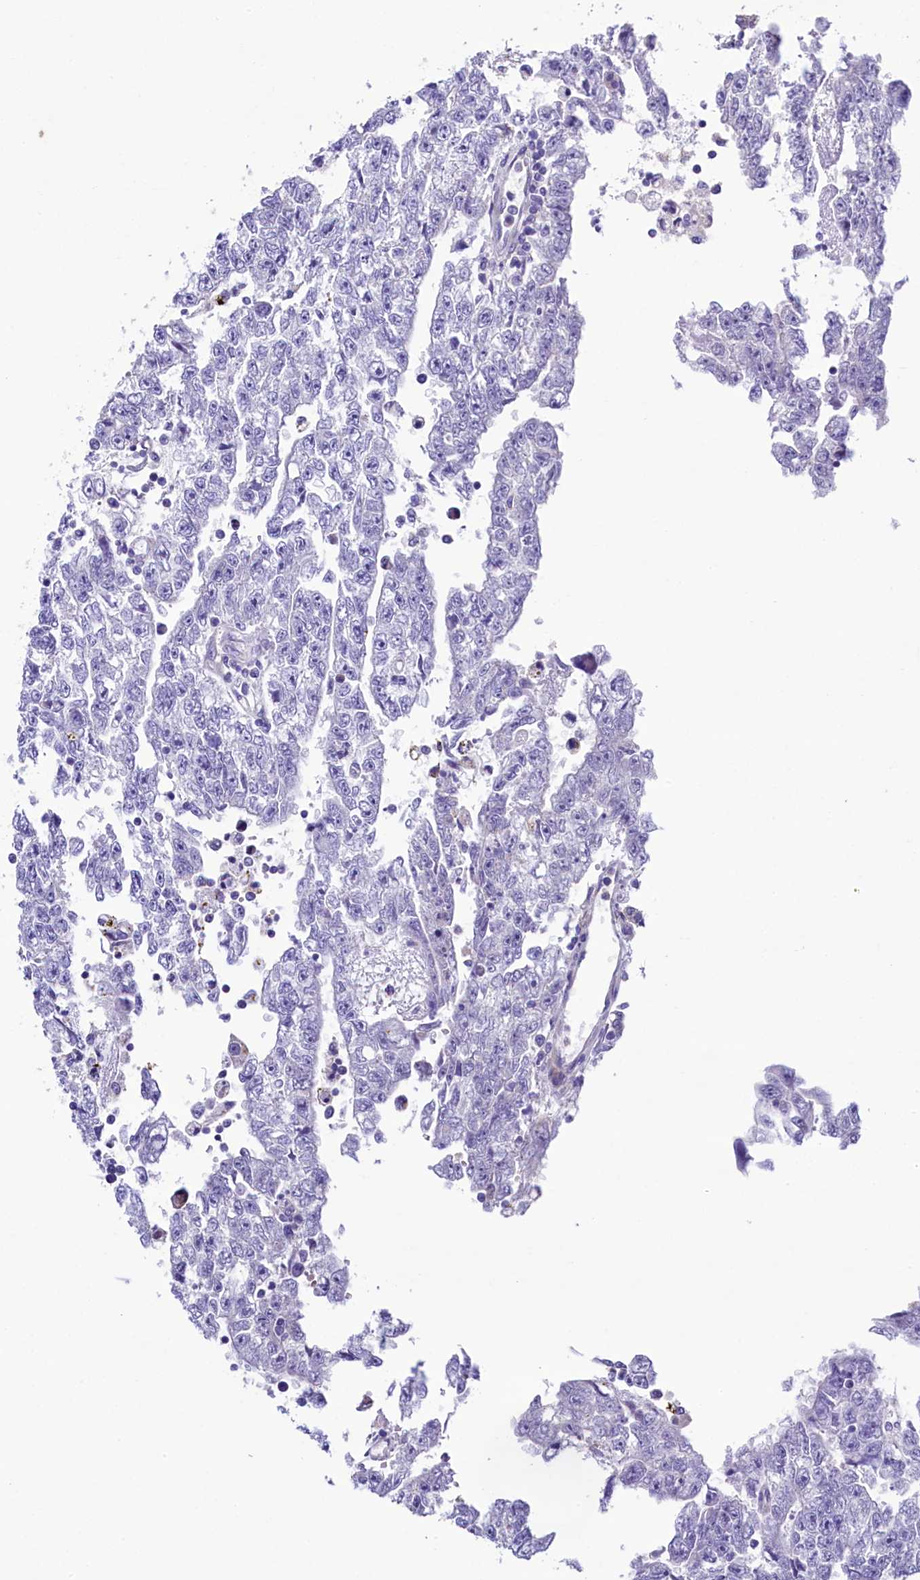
{"staining": {"intensity": "negative", "quantity": "none", "location": "none"}, "tissue": "testis cancer", "cell_type": "Tumor cells", "image_type": "cancer", "snomed": [{"axis": "morphology", "description": "Carcinoma, Embryonal, NOS"}, {"axis": "topography", "description": "Testis"}], "caption": "Tumor cells are negative for protein expression in human embryonal carcinoma (testis). The staining was performed using DAB (3,3'-diaminobenzidine) to visualize the protein expression in brown, while the nuclei were stained in blue with hematoxylin (Magnification: 20x).", "gene": "GPR21", "patient": {"sex": "male", "age": 25}}